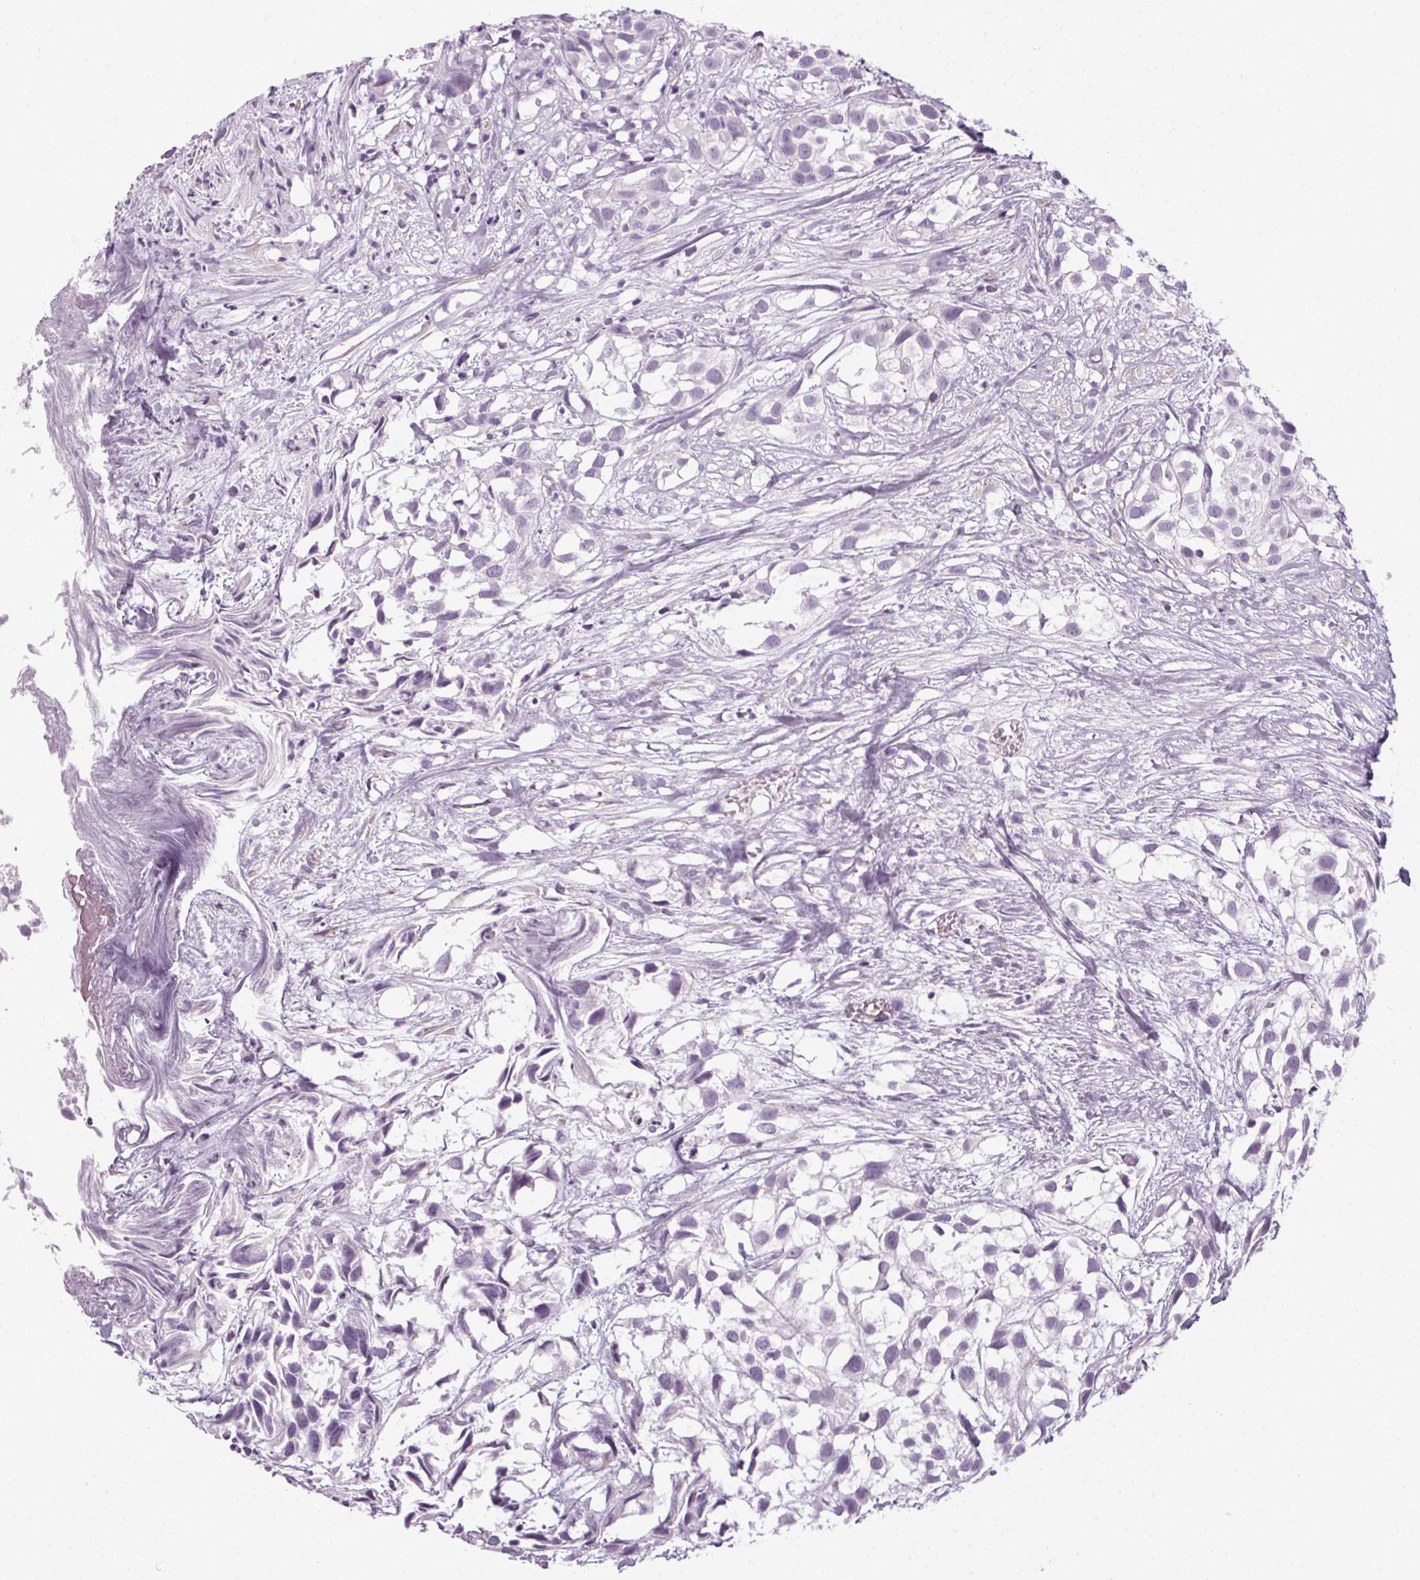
{"staining": {"intensity": "negative", "quantity": "none", "location": "none"}, "tissue": "urothelial cancer", "cell_type": "Tumor cells", "image_type": "cancer", "snomed": [{"axis": "morphology", "description": "Urothelial carcinoma, High grade"}, {"axis": "topography", "description": "Urinary bladder"}], "caption": "High magnification brightfield microscopy of urothelial cancer stained with DAB (3,3'-diaminobenzidine) (brown) and counterstained with hematoxylin (blue): tumor cells show no significant staining. (IHC, brightfield microscopy, high magnification).", "gene": "POMC", "patient": {"sex": "male", "age": 56}}